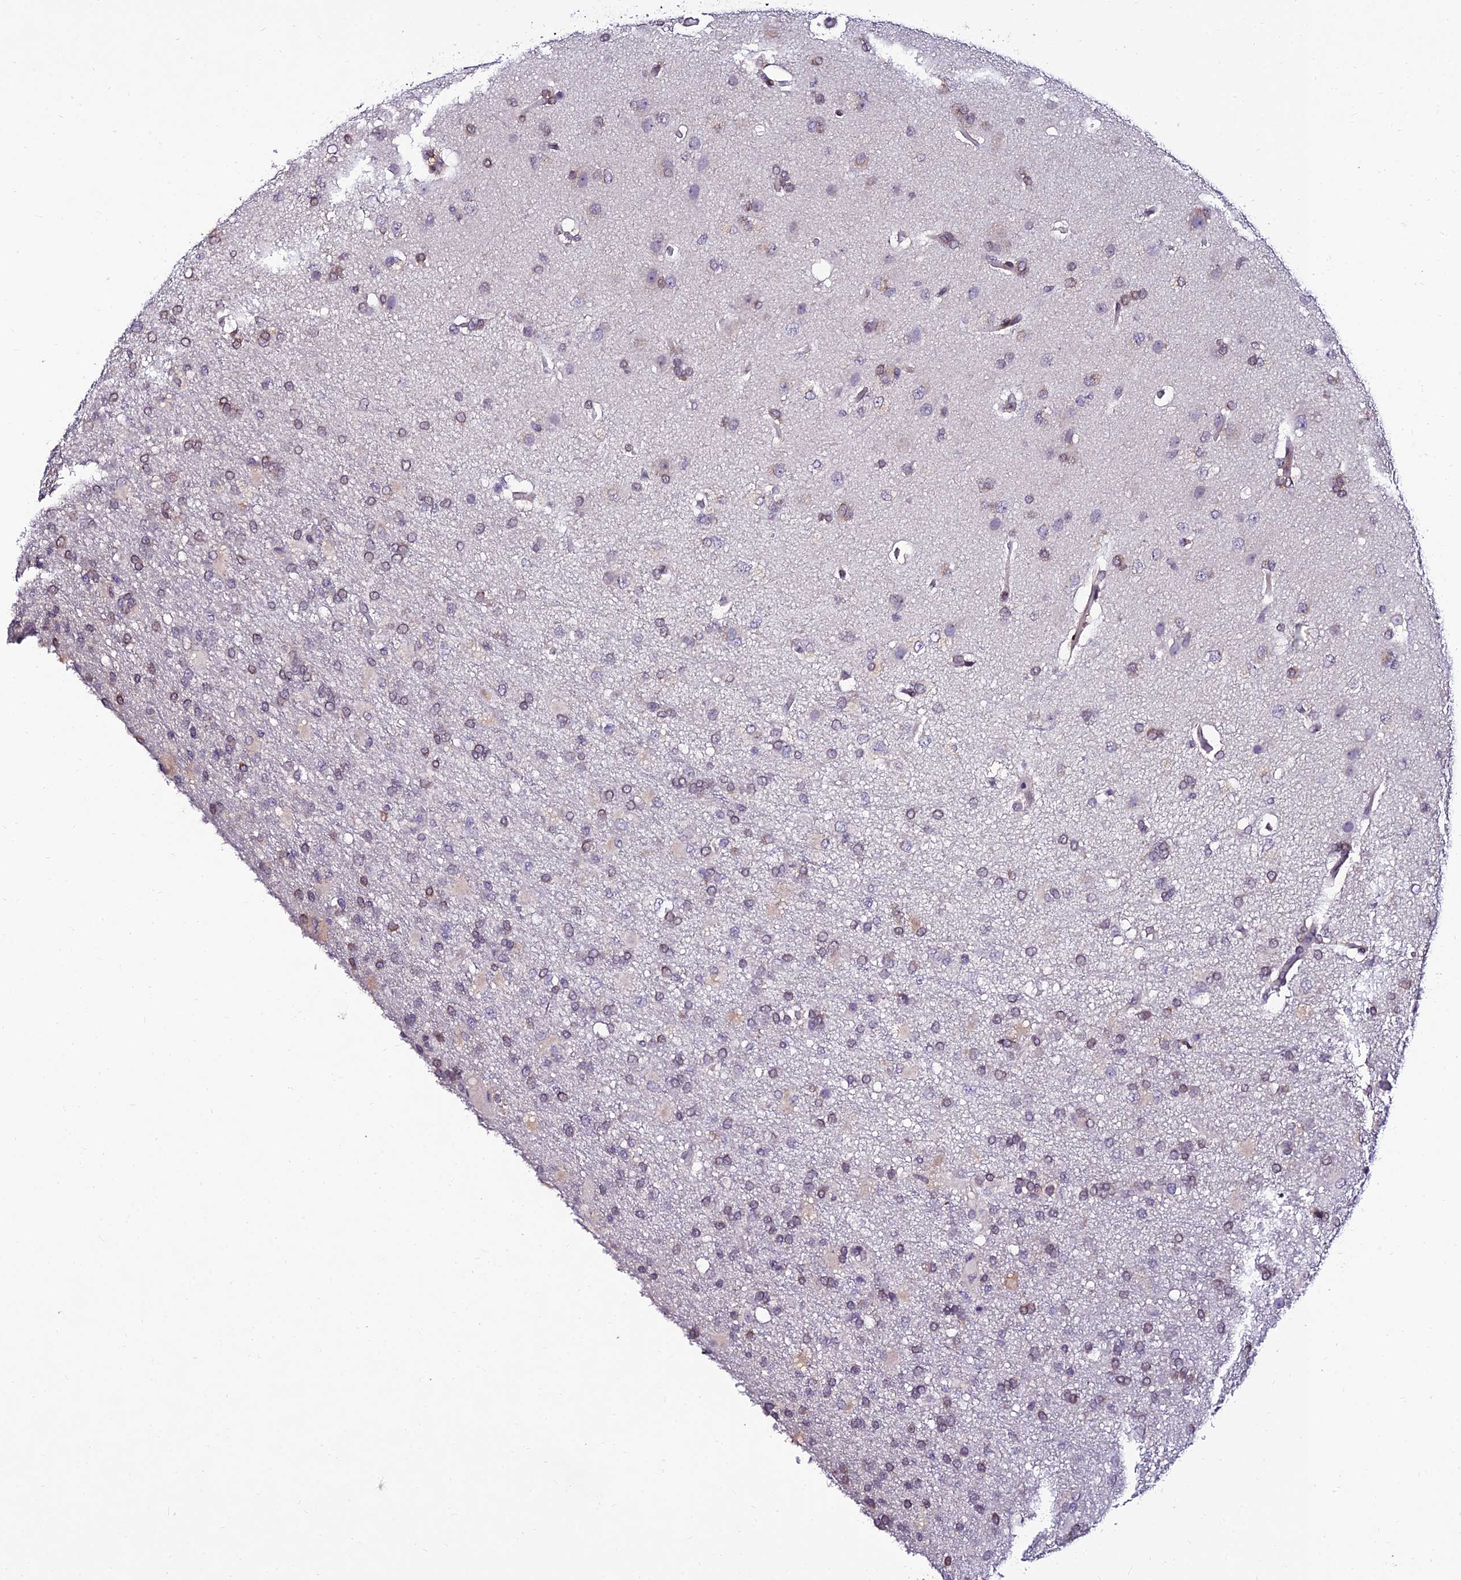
{"staining": {"intensity": "weak", "quantity": "25%-75%", "location": "cytoplasmic/membranous"}, "tissue": "glioma", "cell_type": "Tumor cells", "image_type": "cancer", "snomed": [{"axis": "morphology", "description": "Glioma, malignant, High grade"}, {"axis": "topography", "description": "Brain"}], "caption": "Immunohistochemical staining of human glioma demonstrates low levels of weak cytoplasmic/membranous protein expression in about 25%-75% of tumor cells.", "gene": "CDNF", "patient": {"sex": "female", "age": 74}}